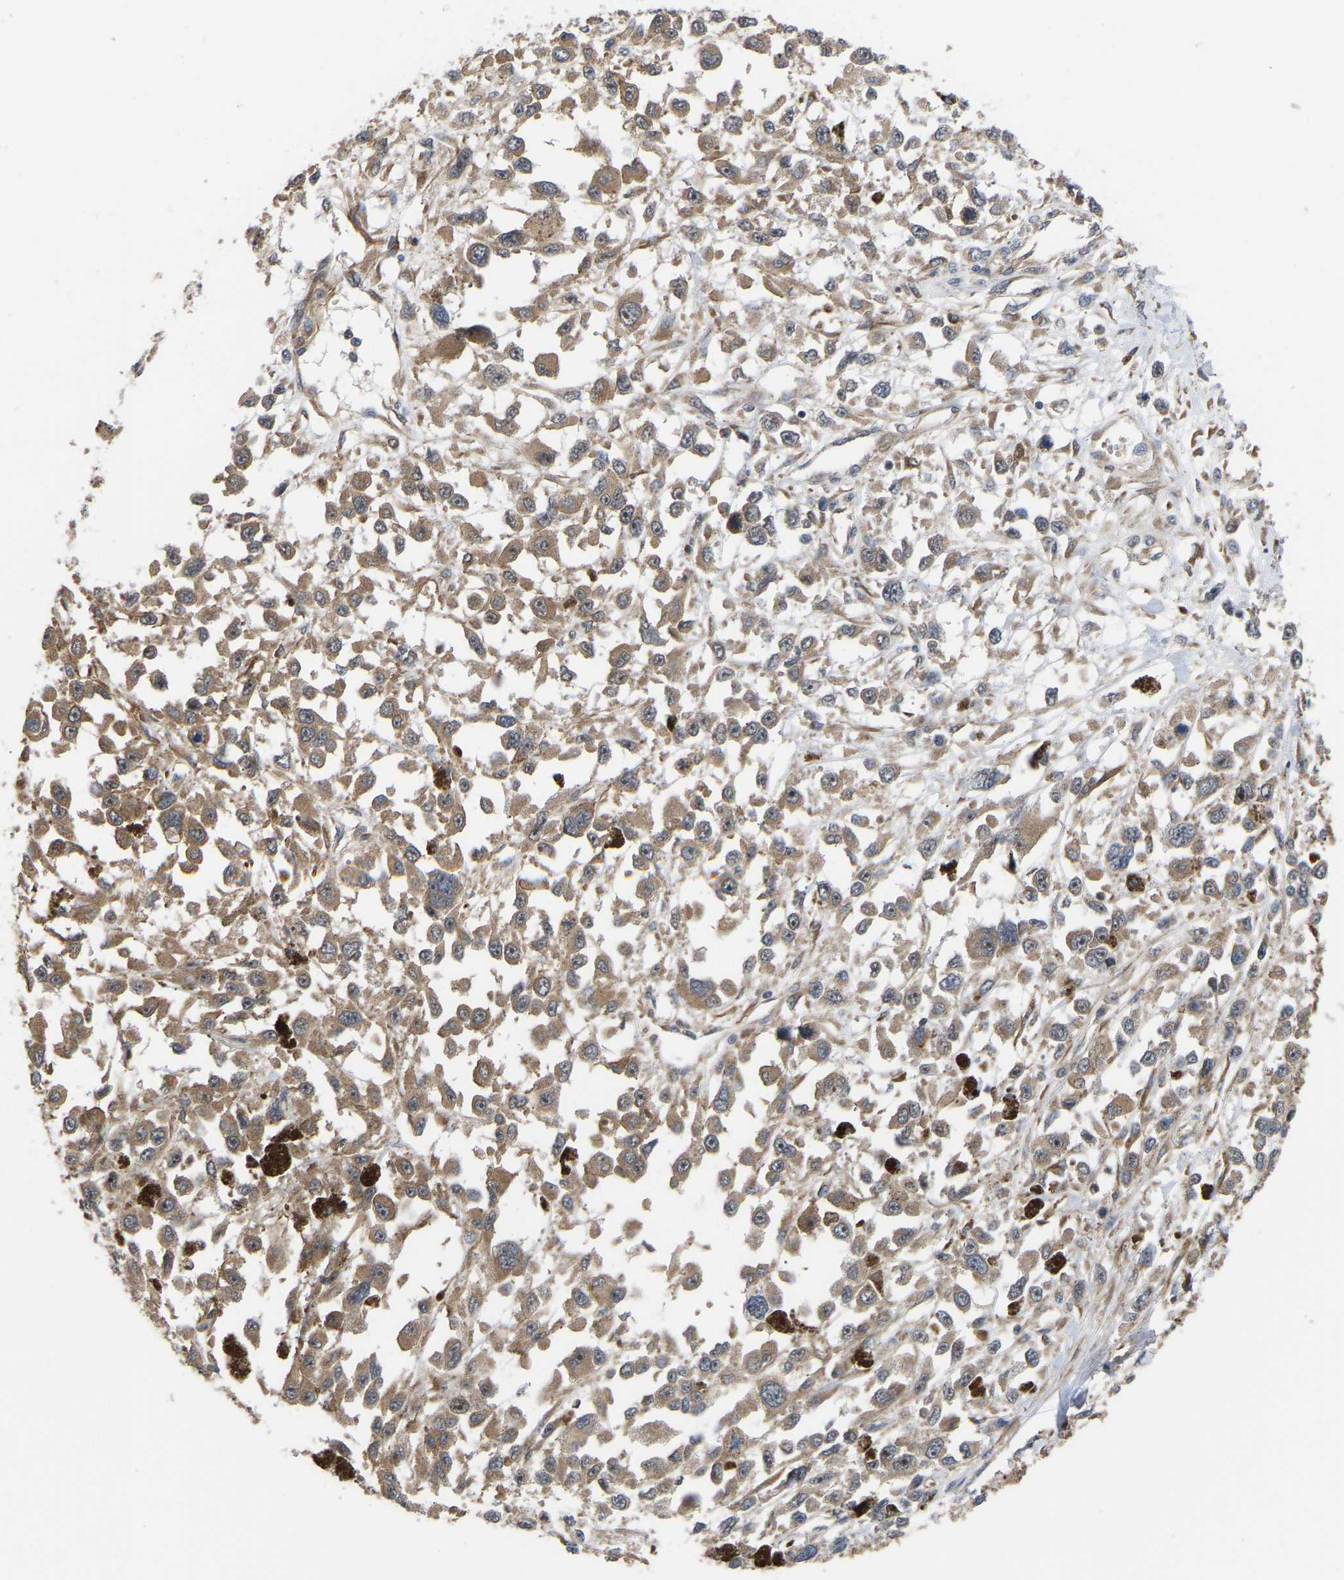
{"staining": {"intensity": "moderate", "quantity": ">75%", "location": "cytoplasmic/membranous"}, "tissue": "melanoma", "cell_type": "Tumor cells", "image_type": "cancer", "snomed": [{"axis": "morphology", "description": "Malignant melanoma, Metastatic site"}, {"axis": "topography", "description": "Lymph node"}], "caption": "Immunohistochemistry (IHC) staining of melanoma, which exhibits medium levels of moderate cytoplasmic/membranous staining in about >75% of tumor cells indicating moderate cytoplasmic/membranous protein positivity. The staining was performed using DAB (brown) for protein detection and nuclei were counterstained in hematoxylin (blue).", "gene": "STAU1", "patient": {"sex": "male", "age": 59}}